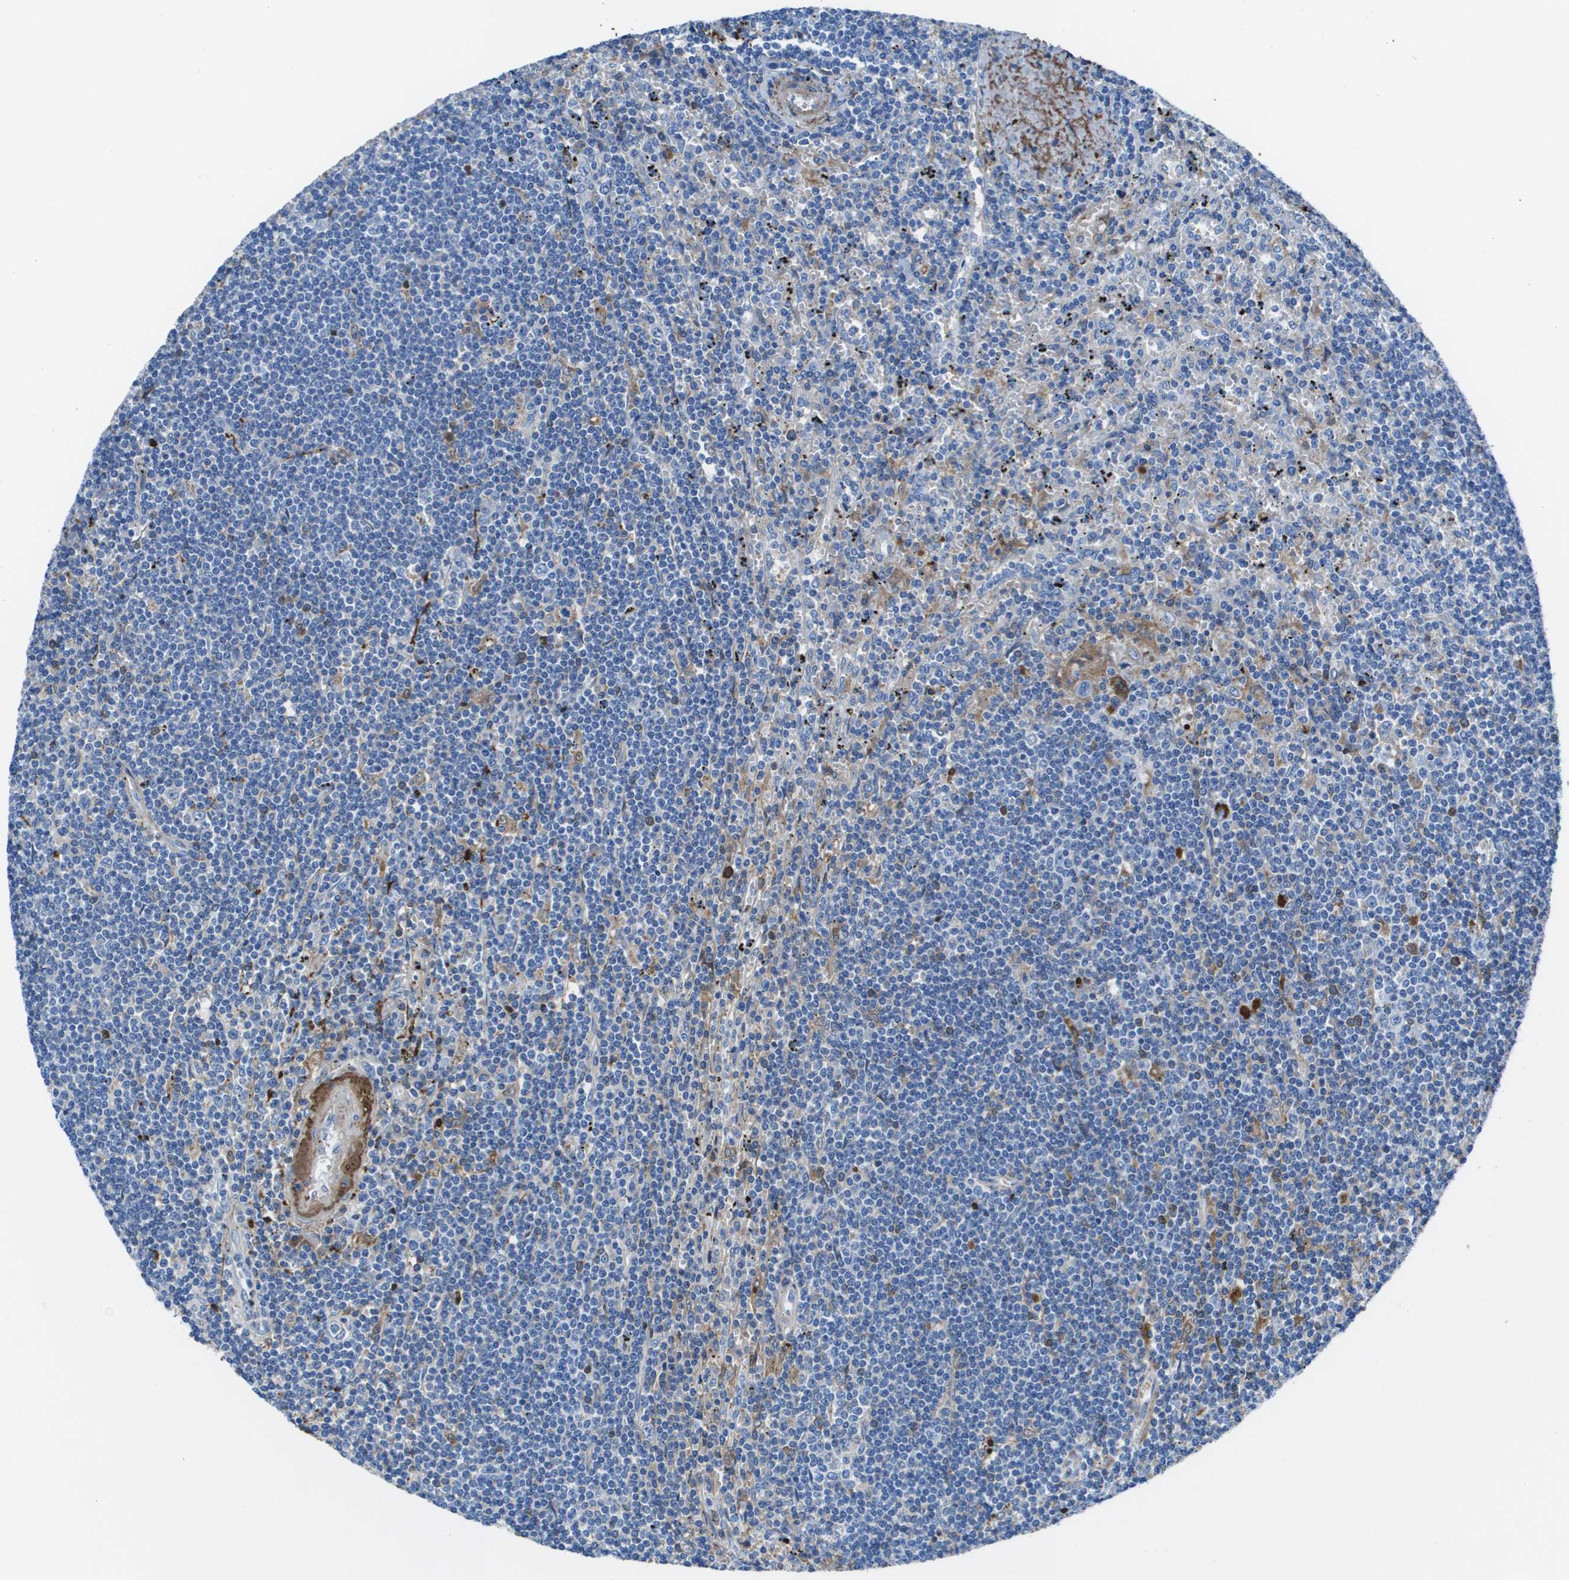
{"staining": {"intensity": "negative", "quantity": "none", "location": "none"}, "tissue": "lymphoma", "cell_type": "Tumor cells", "image_type": "cancer", "snomed": [{"axis": "morphology", "description": "Malignant lymphoma, non-Hodgkin's type, Low grade"}, {"axis": "topography", "description": "Spleen"}], "caption": "This photomicrograph is of malignant lymphoma, non-Hodgkin's type (low-grade) stained with immunohistochemistry to label a protein in brown with the nuclei are counter-stained blue. There is no staining in tumor cells.", "gene": "VTN", "patient": {"sex": "male", "age": 76}}